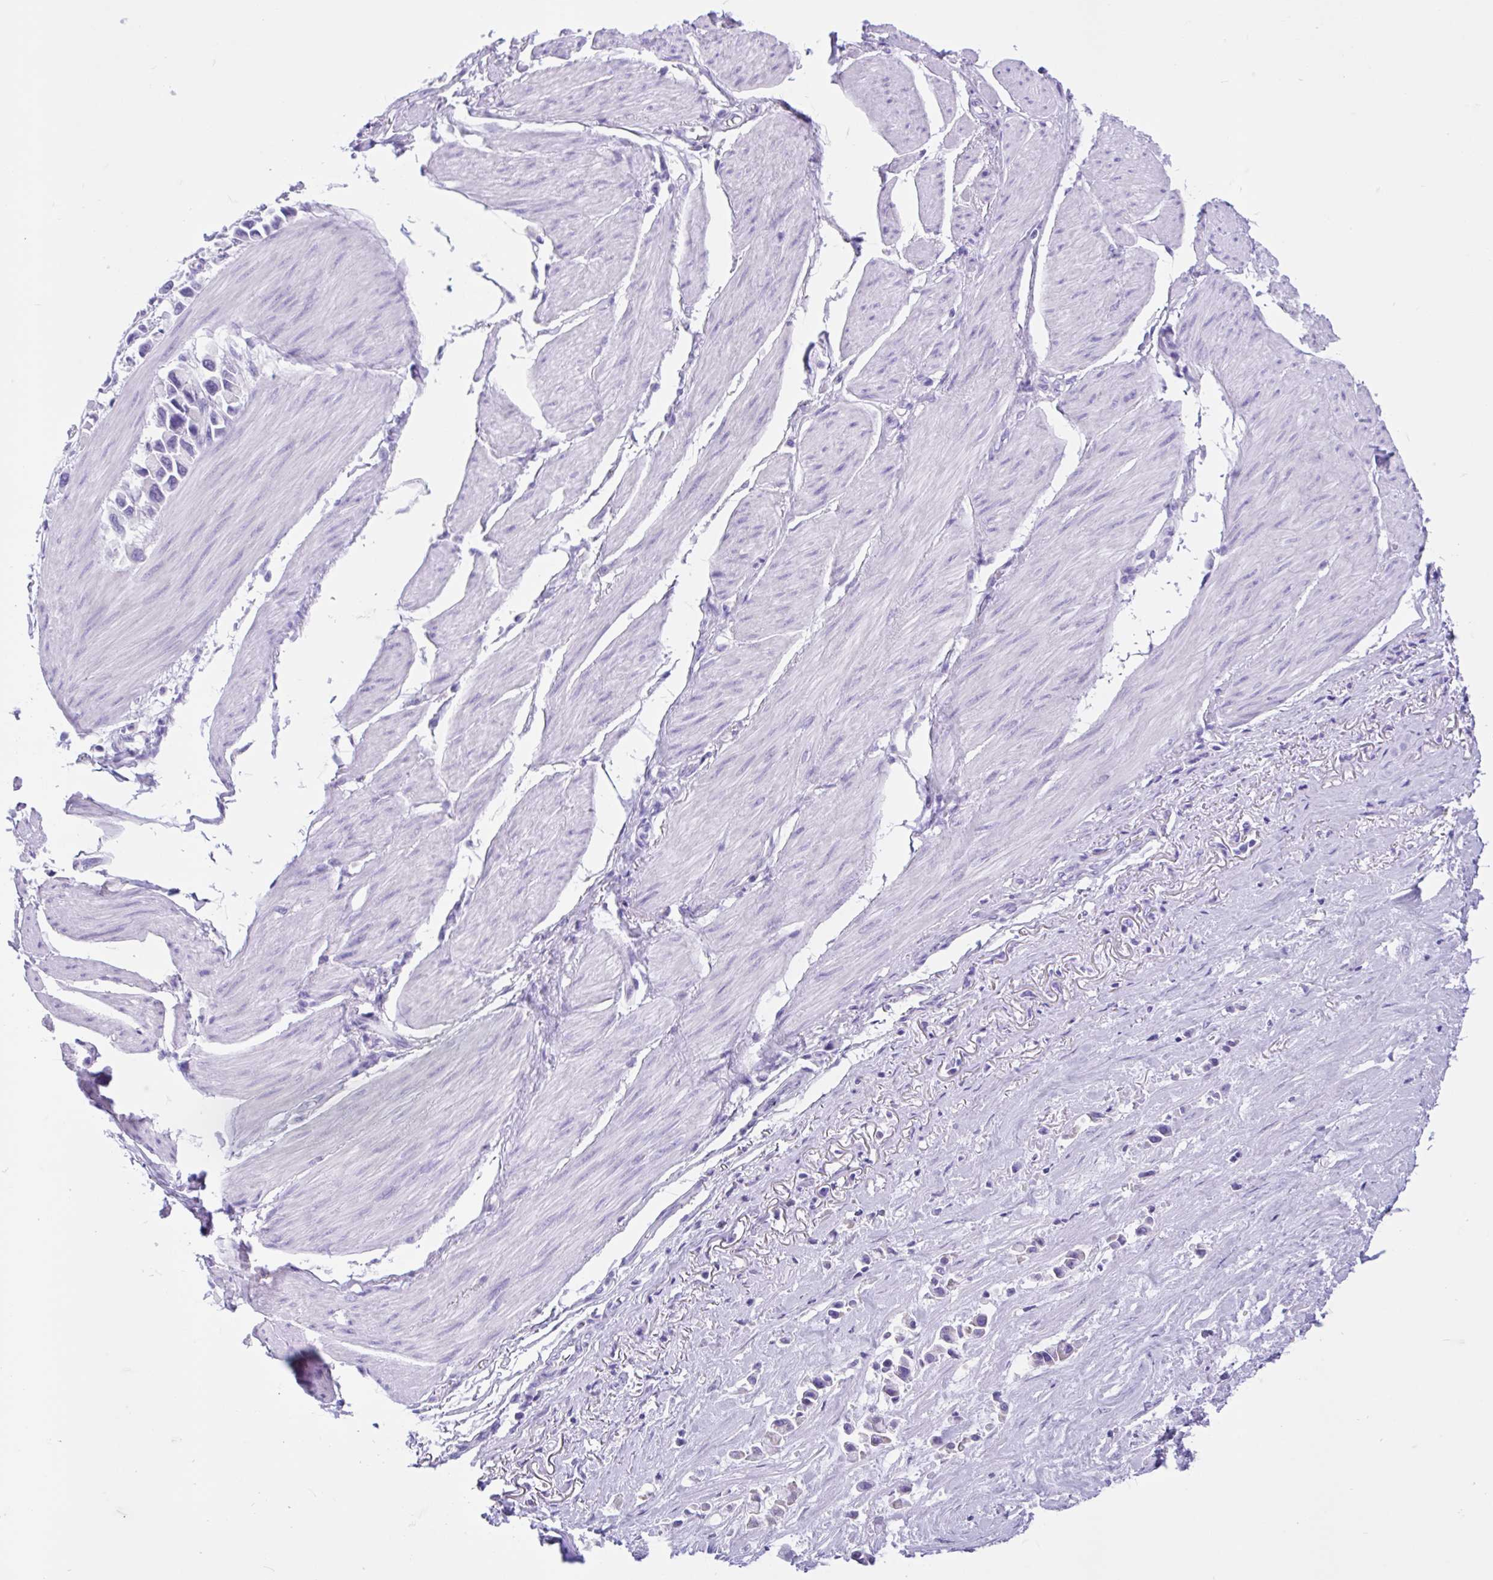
{"staining": {"intensity": "negative", "quantity": "none", "location": "none"}, "tissue": "stomach cancer", "cell_type": "Tumor cells", "image_type": "cancer", "snomed": [{"axis": "morphology", "description": "Adenocarcinoma, NOS"}, {"axis": "topography", "description": "Stomach"}], "caption": "Stomach cancer was stained to show a protein in brown. There is no significant staining in tumor cells.", "gene": "ZNF319", "patient": {"sex": "female", "age": 81}}